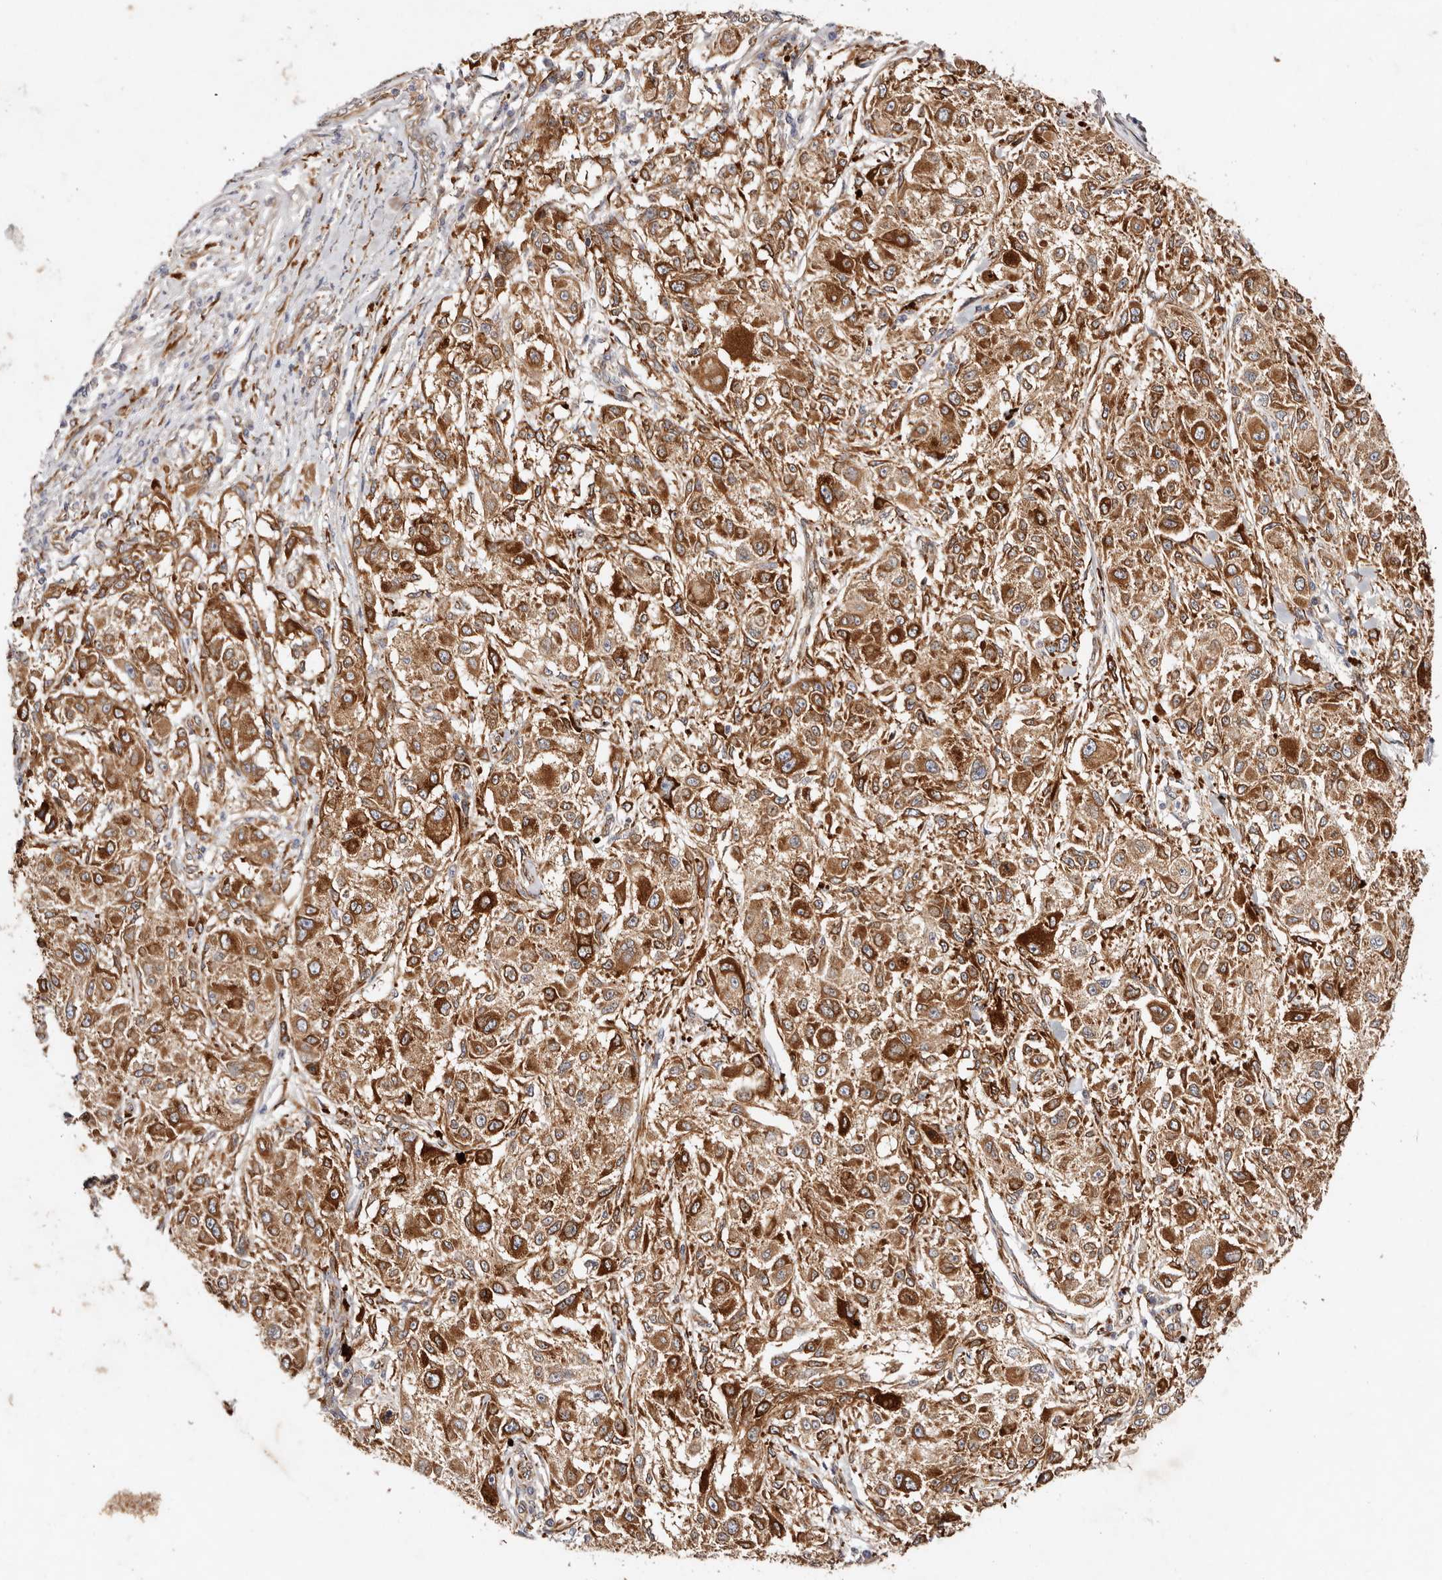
{"staining": {"intensity": "moderate", "quantity": ">75%", "location": "cytoplasmic/membranous"}, "tissue": "melanoma", "cell_type": "Tumor cells", "image_type": "cancer", "snomed": [{"axis": "morphology", "description": "Necrosis, NOS"}, {"axis": "morphology", "description": "Malignant melanoma, NOS"}, {"axis": "topography", "description": "Skin"}], "caption": "Melanoma stained with a protein marker exhibits moderate staining in tumor cells.", "gene": "SERPINH1", "patient": {"sex": "female", "age": 87}}